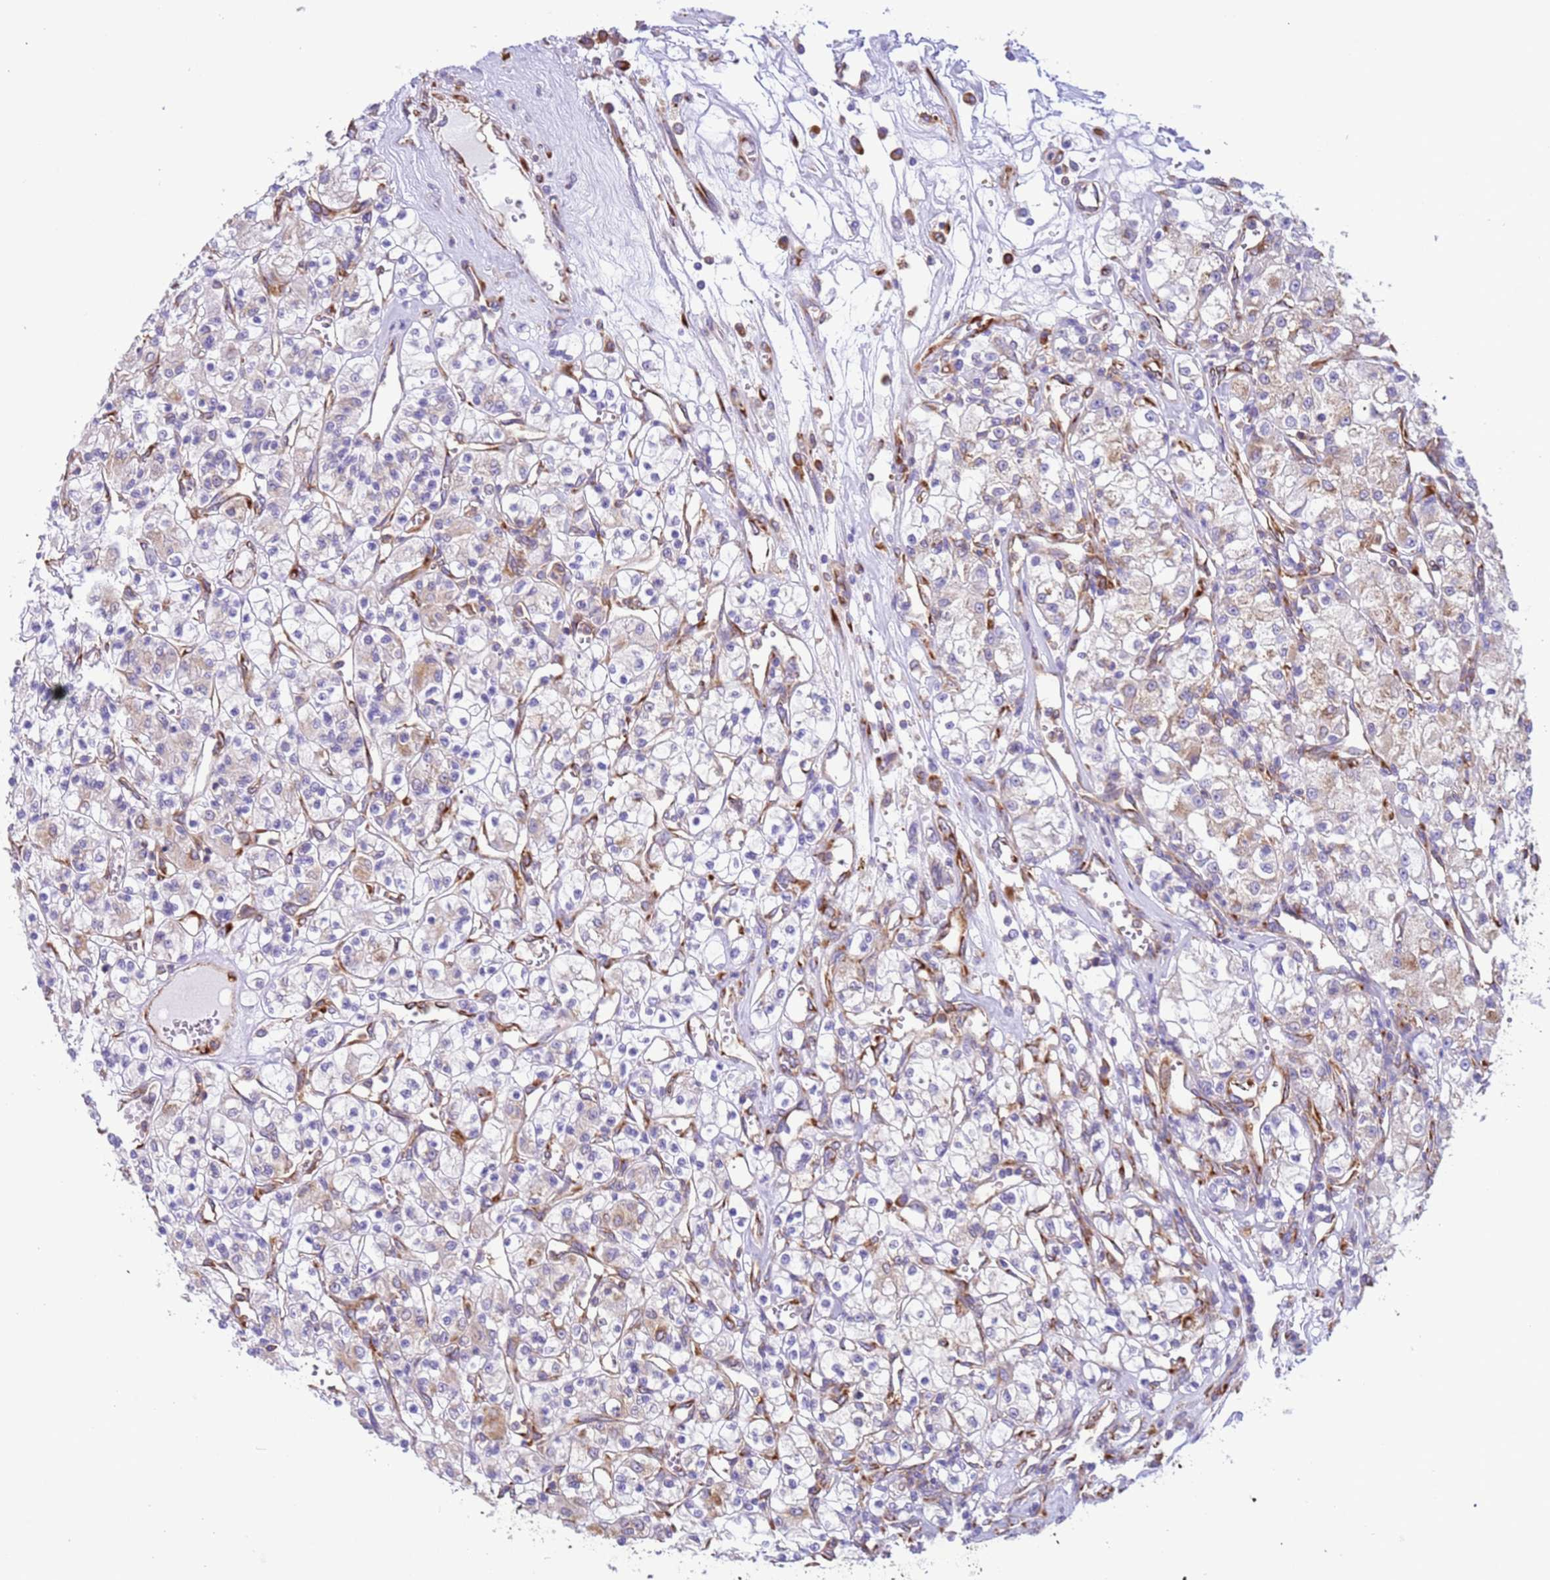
{"staining": {"intensity": "weak", "quantity": "<25%", "location": "cytoplasmic/membranous"}, "tissue": "renal cancer", "cell_type": "Tumor cells", "image_type": "cancer", "snomed": [{"axis": "morphology", "description": "Adenocarcinoma, NOS"}, {"axis": "topography", "description": "Kidney"}], "caption": "Immunohistochemistry (IHC) histopathology image of neoplastic tissue: adenocarcinoma (renal) stained with DAB reveals no significant protein positivity in tumor cells.", "gene": "VARS1", "patient": {"sex": "female", "age": 59}}